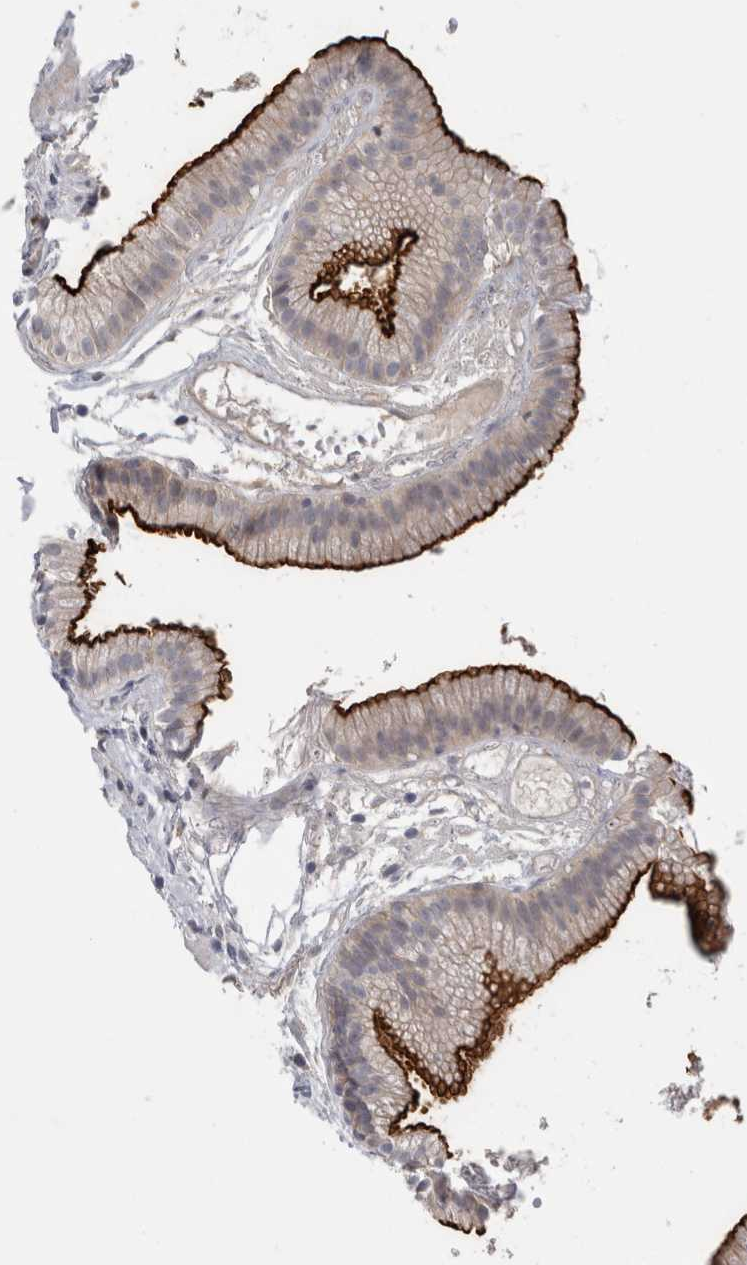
{"staining": {"intensity": "strong", "quantity": "25%-75%", "location": "cytoplasmic/membranous"}, "tissue": "gallbladder", "cell_type": "Glandular cells", "image_type": "normal", "snomed": [{"axis": "morphology", "description": "Normal tissue, NOS"}, {"axis": "topography", "description": "Gallbladder"}], "caption": "A high amount of strong cytoplasmic/membranous positivity is seen in approximately 25%-75% of glandular cells in benign gallbladder. The staining was performed using DAB (3,3'-diaminobenzidine) to visualize the protein expression in brown, while the nuclei were stained in blue with hematoxylin (Magnification: 20x).", "gene": "VANGL1", "patient": {"sex": "female", "age": 26}}